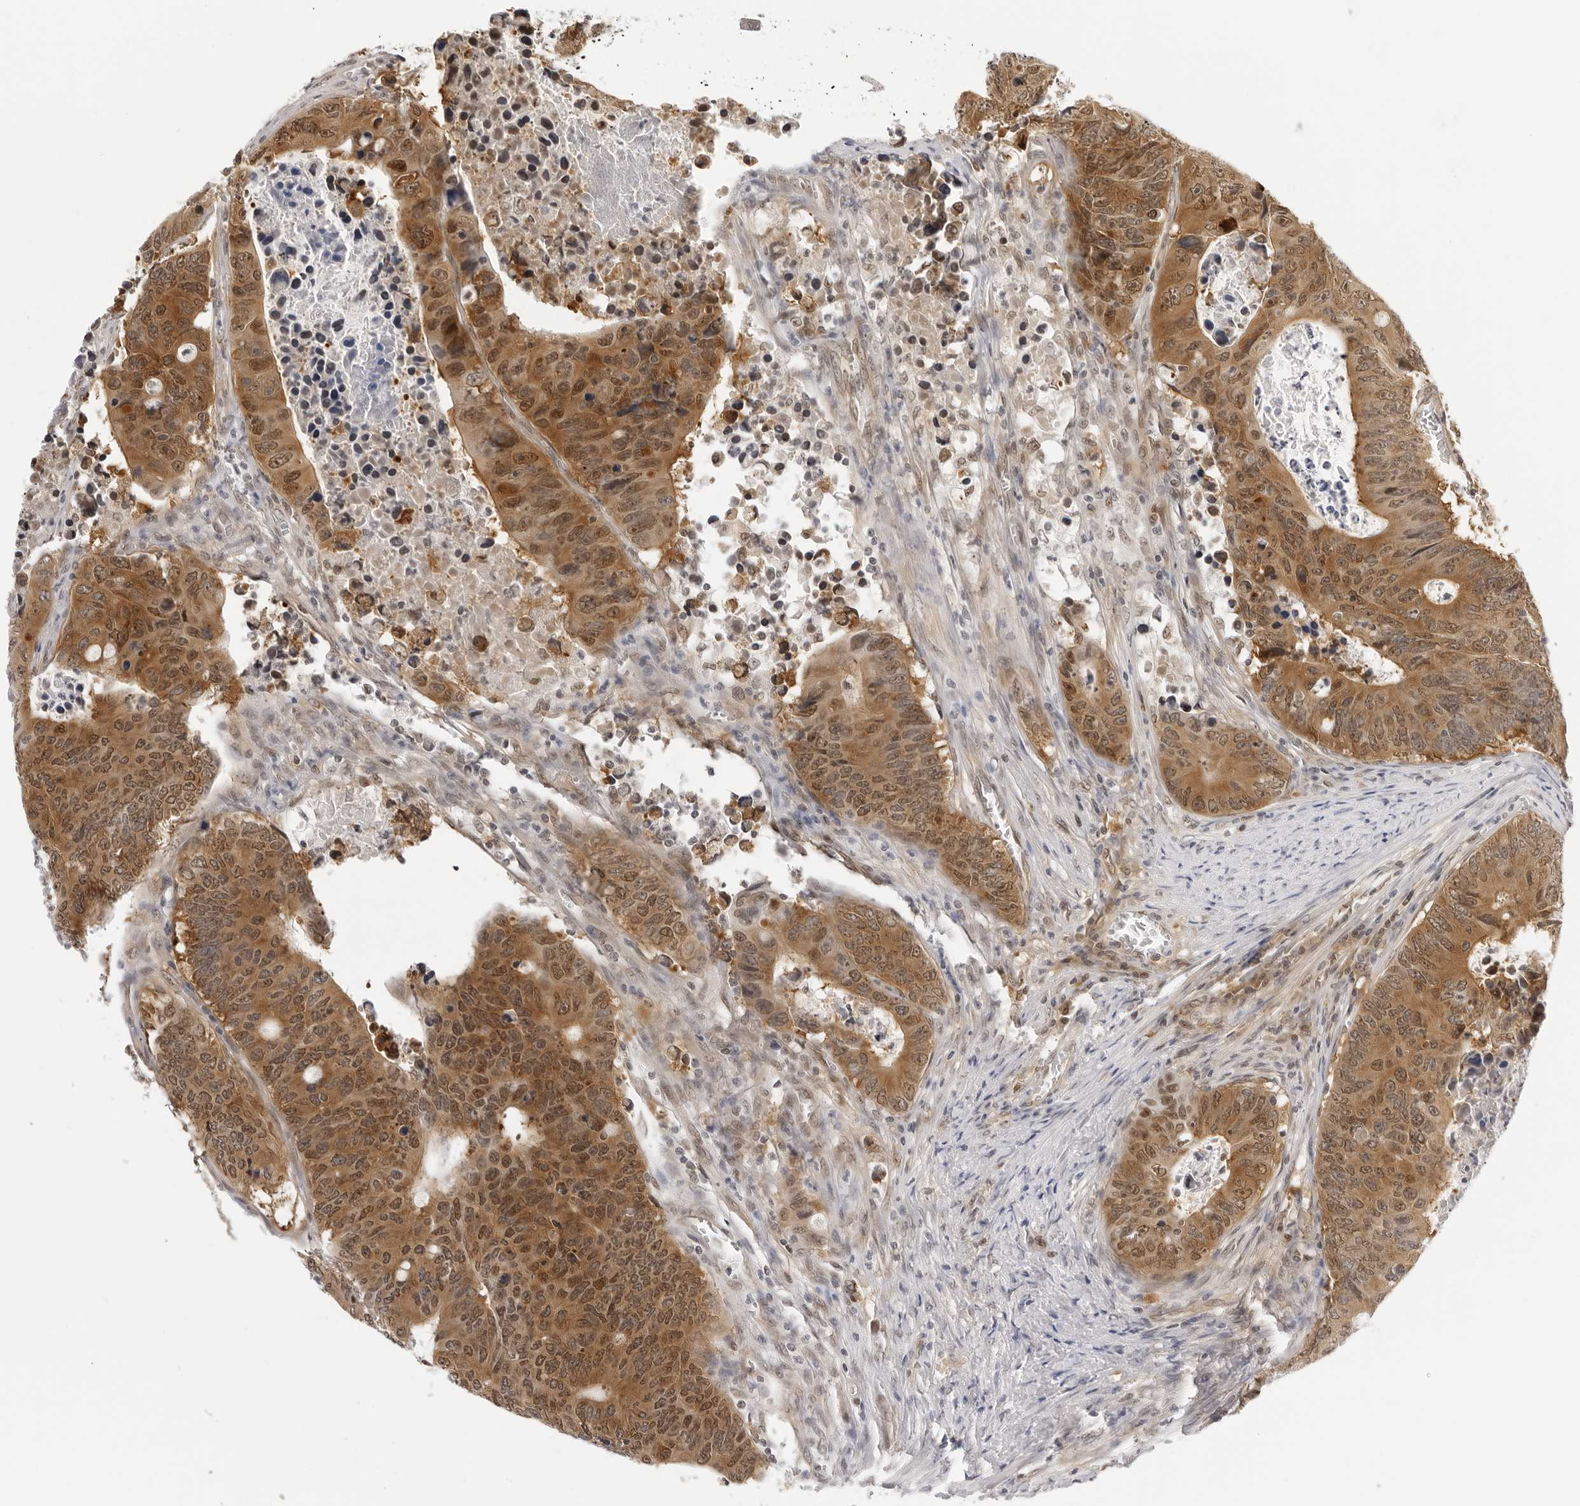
{"staining": {"intensity": "moderate", "quantity": ">75%", "location": "cytoplasmic/membranous,nuclear"}, "tissue": "colorectal cancer", "cell_type": "Tumor cells", "image_type": "cancer", "snomed": [{"axis": "morphology", "description": "Adenocarcinoma, NOS"}, {"axis": "topography", "description": "Colon"}], "caption": "Approximately >75% of tumor cells in adenocarcinoma (colorectal) show moderate cytoplasmic/membranous and nuclear protein positivity as visualized by brown immunohistochemical staining.", "gene": "WDR77", "patient": {"sex": "male", "age": 87}}